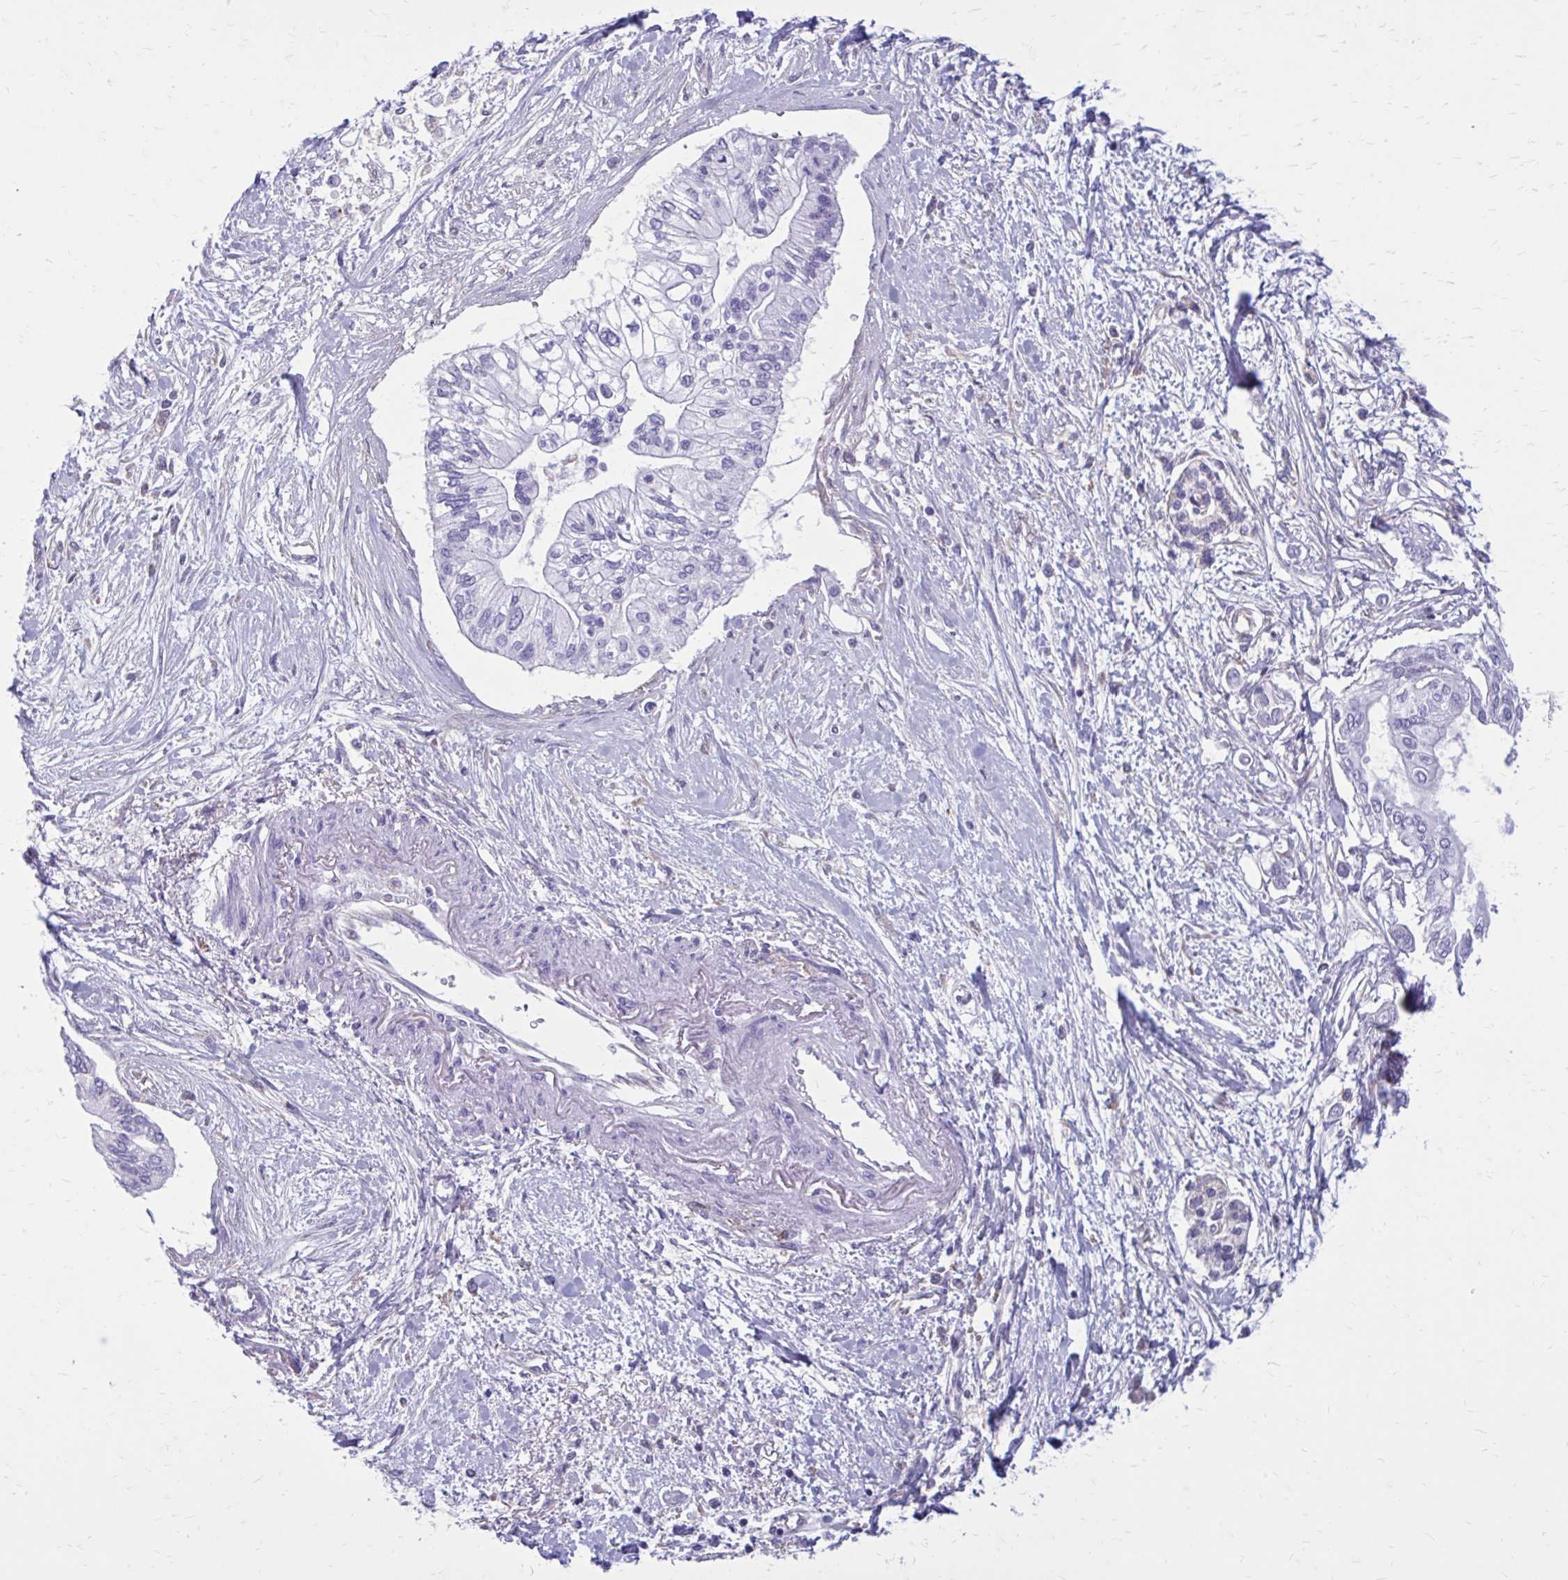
{"staining": {"intensity": "negative", "quantity": "none", "location": "none"}, "tissue": "pancreatic cancer", "cell_type": "Tumor cells", "image_type": "cancer", "snomed": [{"axis": "morphology", "description": "Adenocarcinoma, NOS"}, {"axis": "topography", "description": "Pancreas"}], "caption": "This is a photomicrograph of IHC staining of pancreatic cancer, which shows no positivity in tumor cells.", "gene": "CLTA", "patient": {"sex": "female", "age": 77}}